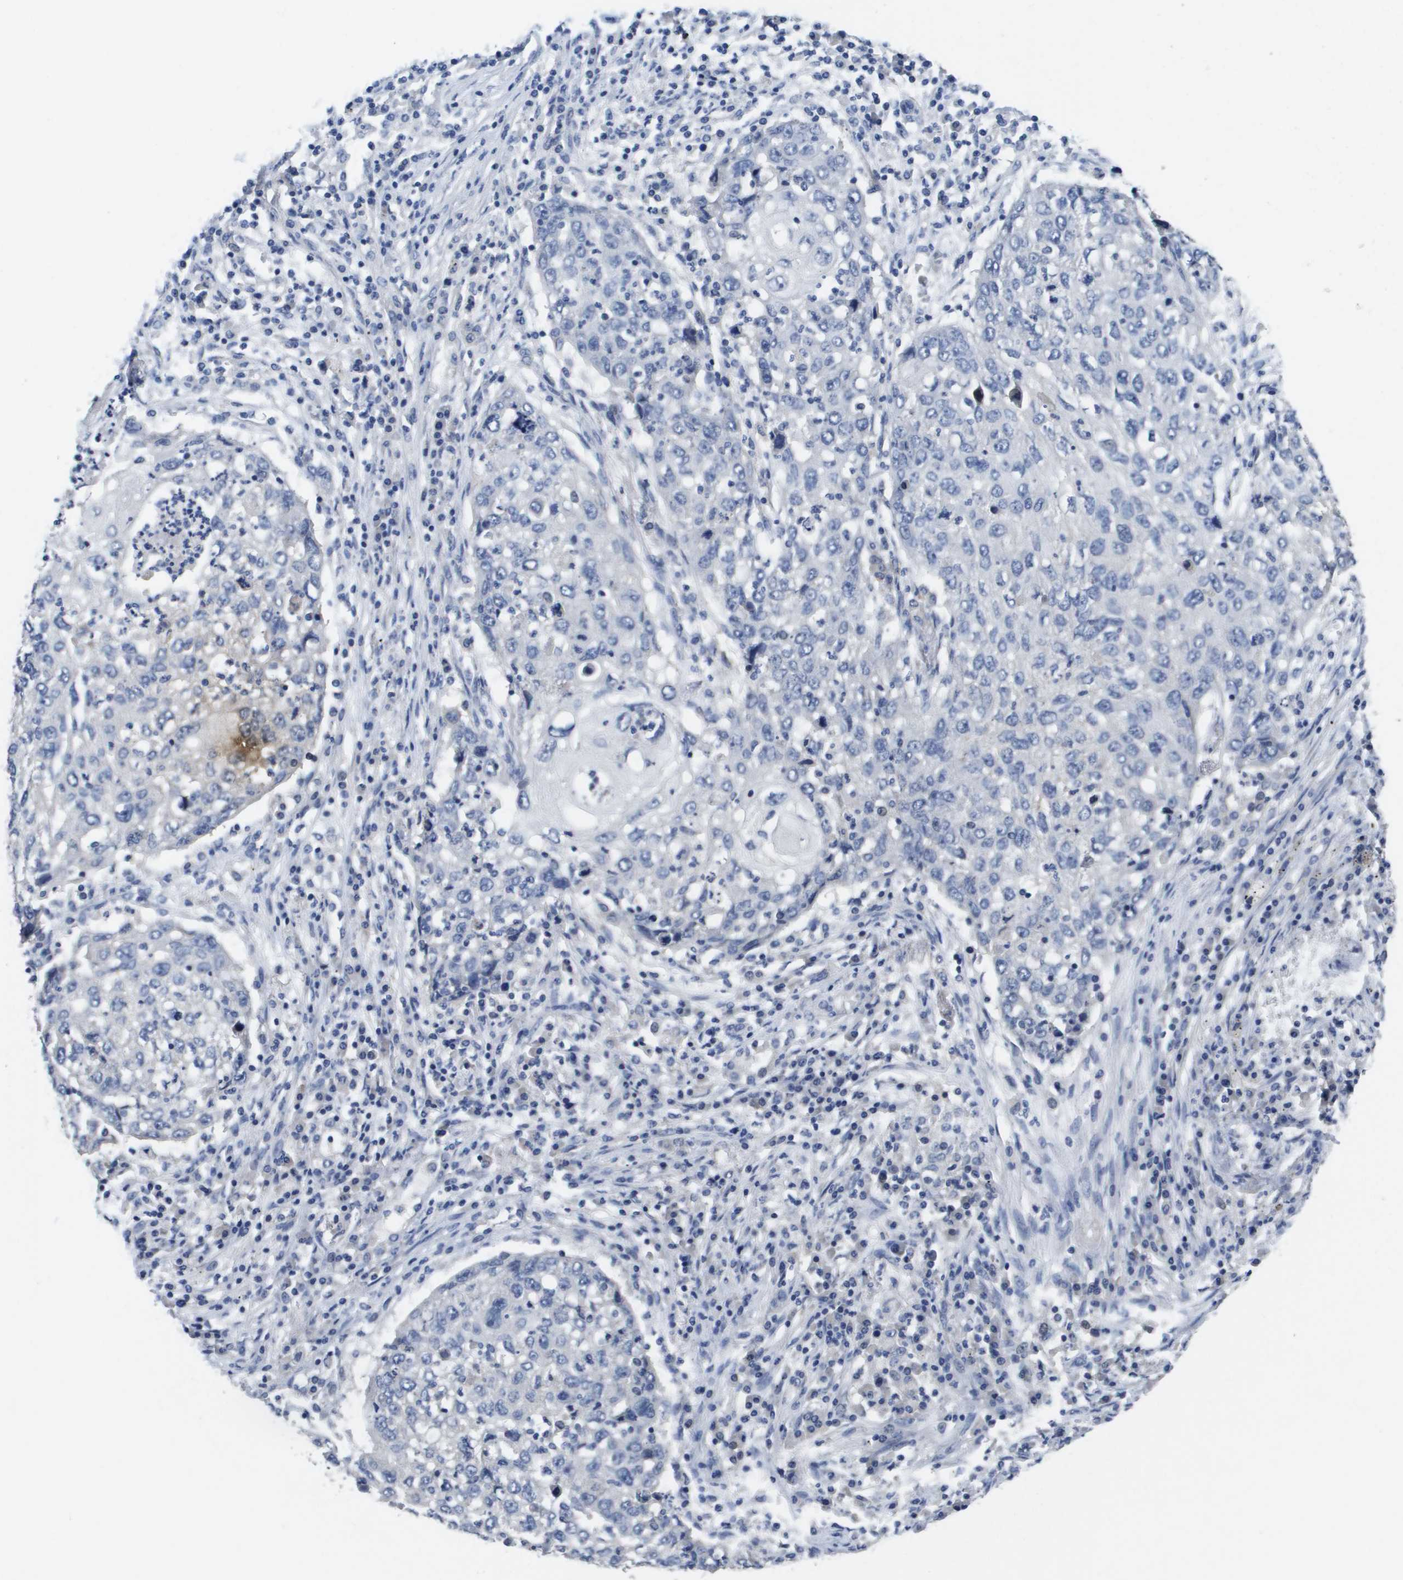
{"staining": {"intensity": "negative", "quantity": "none", "location": "none"}, "tissue": "lung cancer", "cell_type": "Tumor cells", "image_type": "cancer", "snomed": [{"axis": "morphology", "description": "Squamous cell carcinoma, NOS"}, {"axis": "topography", "description": "Lung"}], "caption": "This is an IHC image of human lung cancer. There is no expression in tumor cells.", "gene": "CA9", "patient": {"sex": "female", "age": 63}}